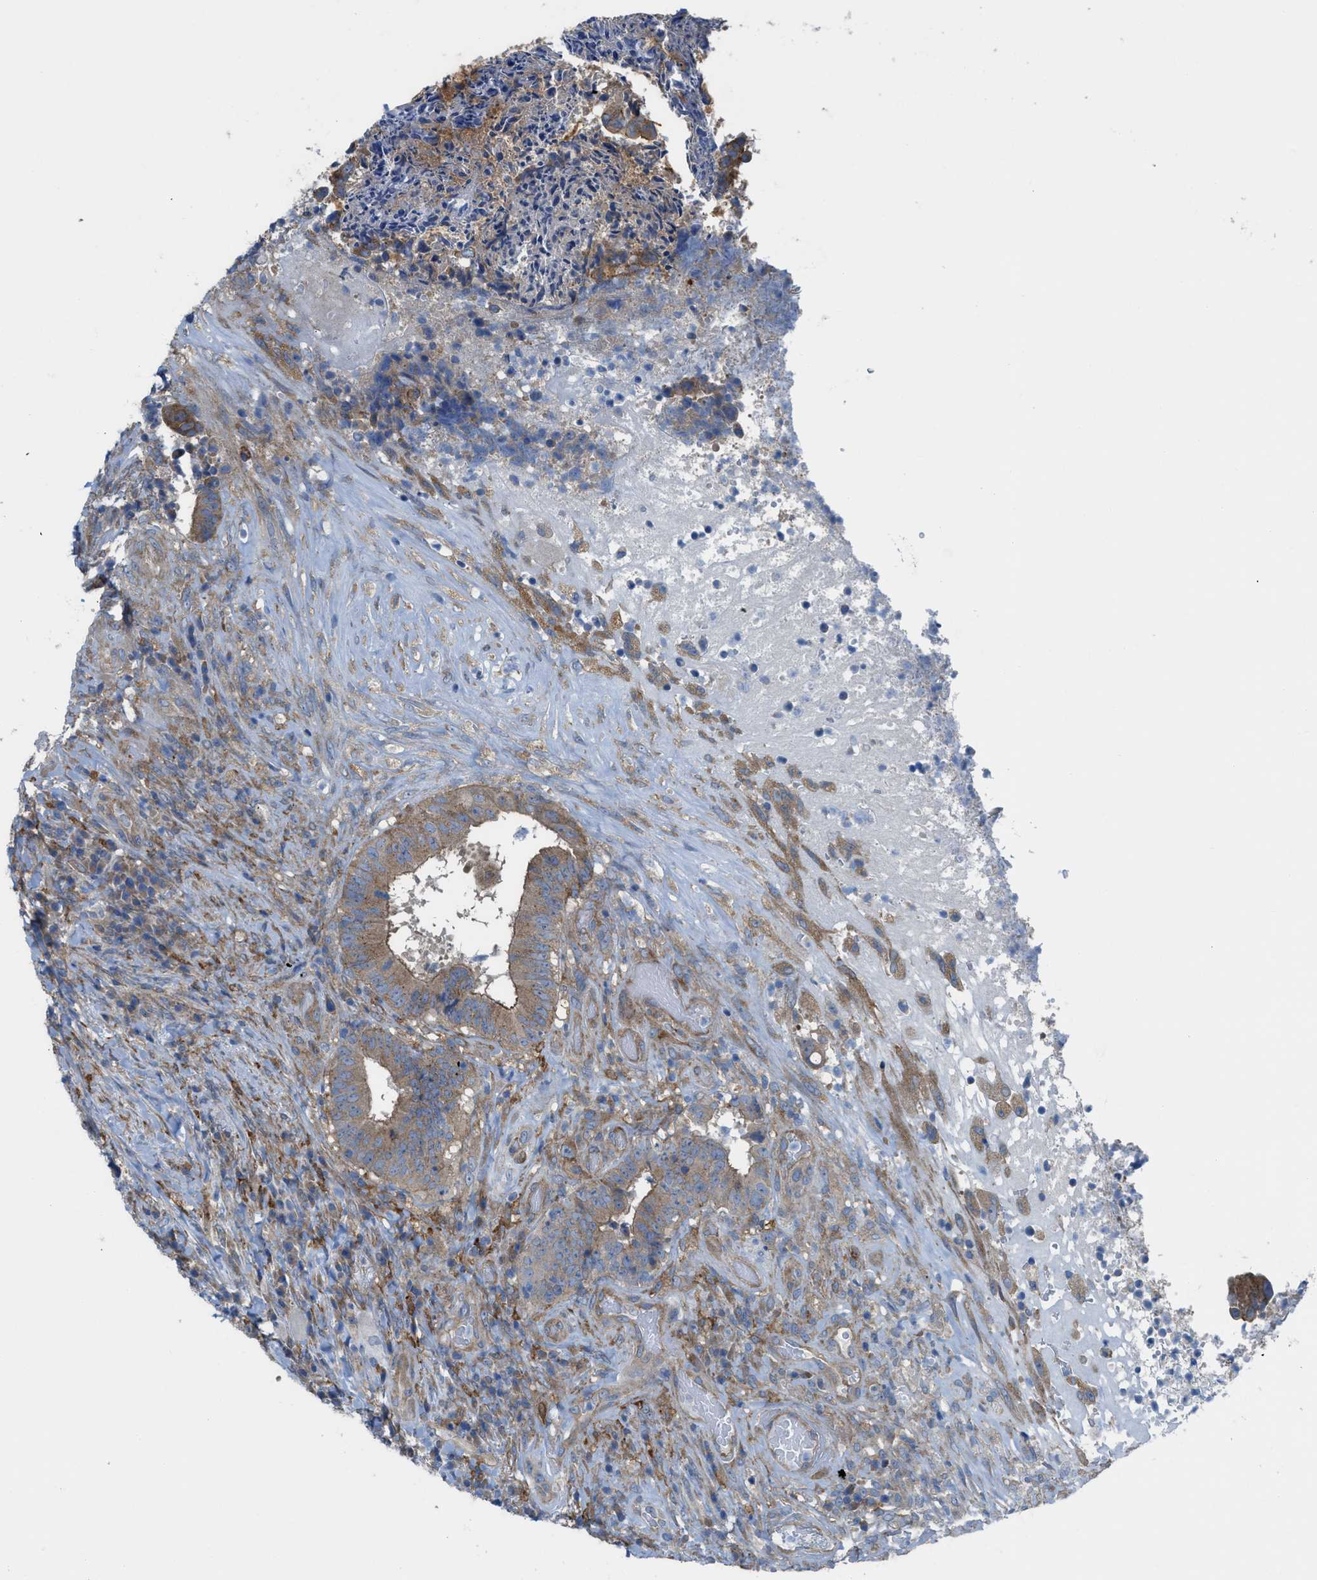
{"staining": {"intensity": "moderate", "quantity": ">75%", "location": "cytoplasmic/membranous"}, "tissue": "colorectal cancer", "cell_type": "Tumor cells", "image_type": "cancer", "snomed": [{"axis": "morphology", "description": "Adenocarcinoma, NOS"}, {"axis": "topography", "description": "Rectum"}], "caption": "A brown stain shows moderate cytoplasmic/membranous expression of a protein in colorectal cancer tumor cells.", "gene": "EGFR", "patient": {"sex": "male", "age": 72}}